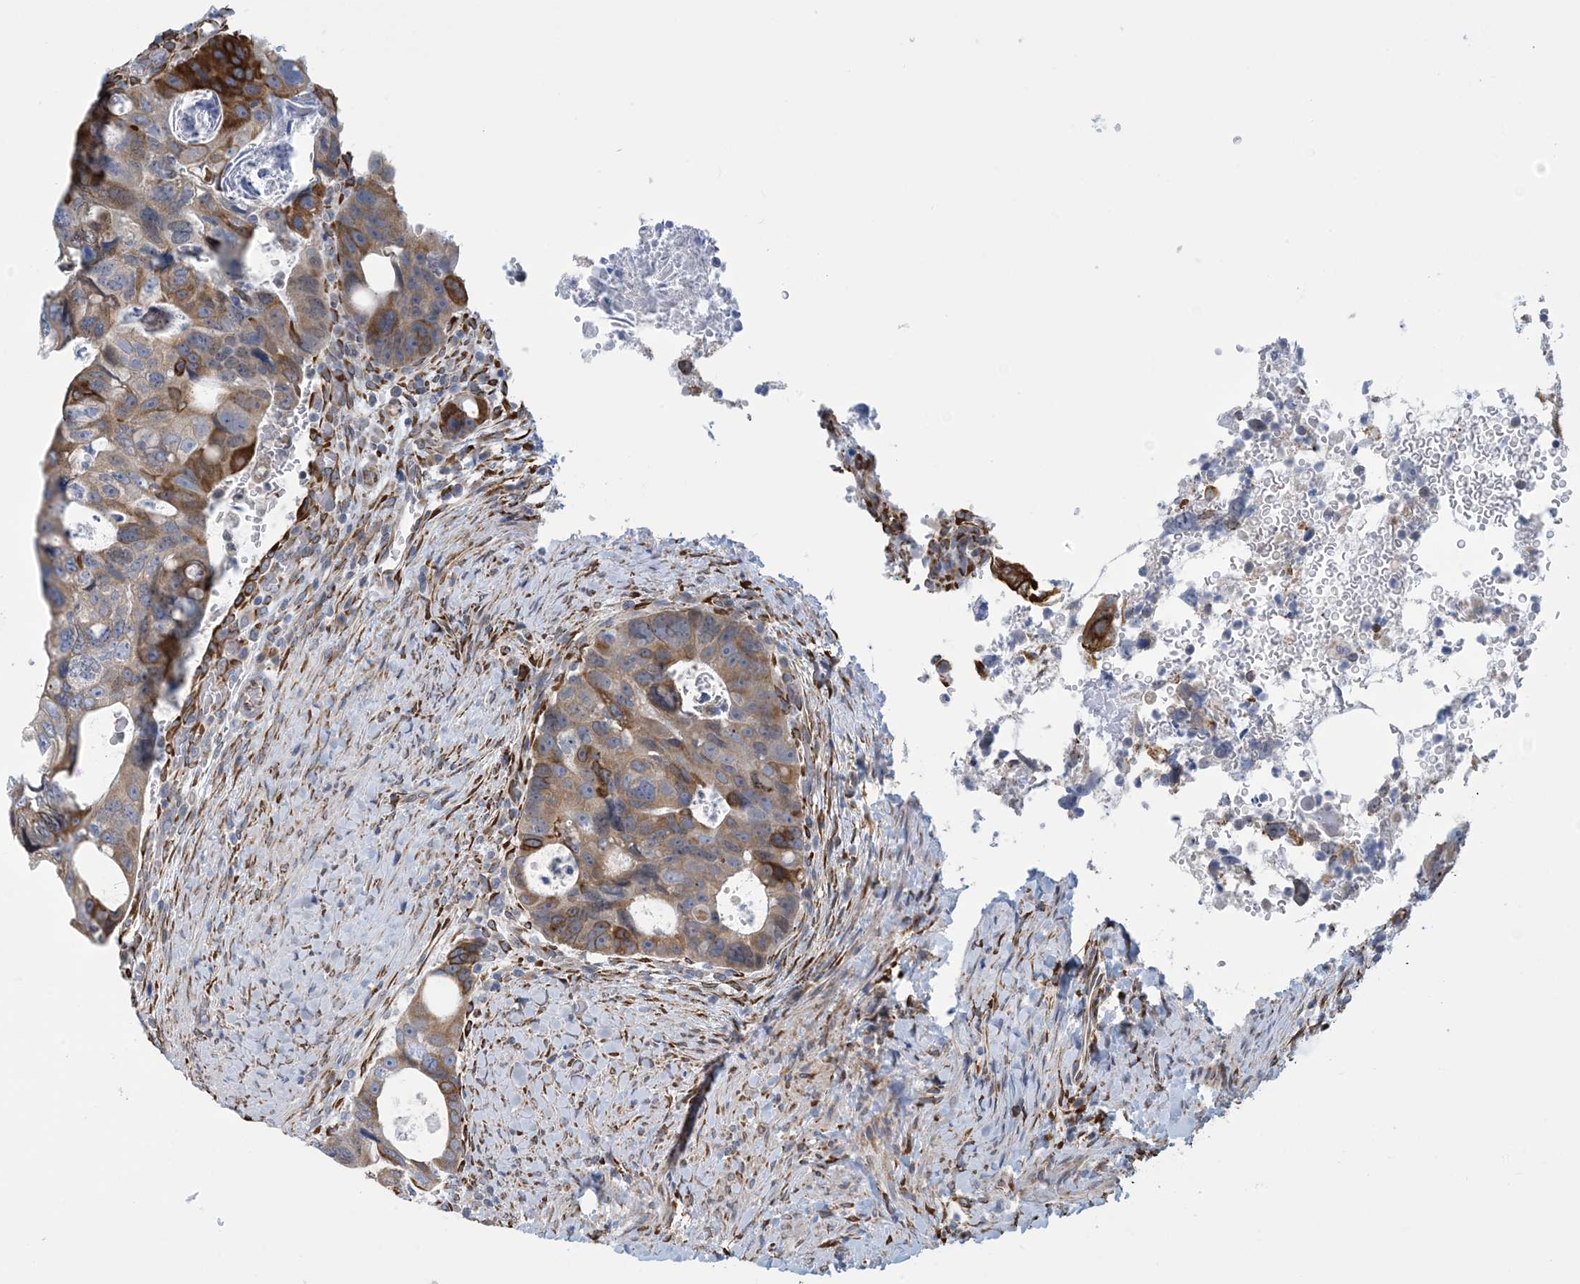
{"staining": {"intensity": "moderate", "quantity": "<25%", "location": "cytoplasmic/membranous"}, "tissue": "colorectal cancer", "cell_type": "Tumor cells", "image_type": "cancer", "snomed": [{"axis": "morphology", "description": "Adenocarcinoma, NOS"}, {"axis": "topography", "description": "Rectum"}], "caption": "Human colorectal cancer stained with a protein marker reveals moderate staining in tumor cells.", "gene": "CCDC14", "patient": {"sex": "male", "age": 59}}